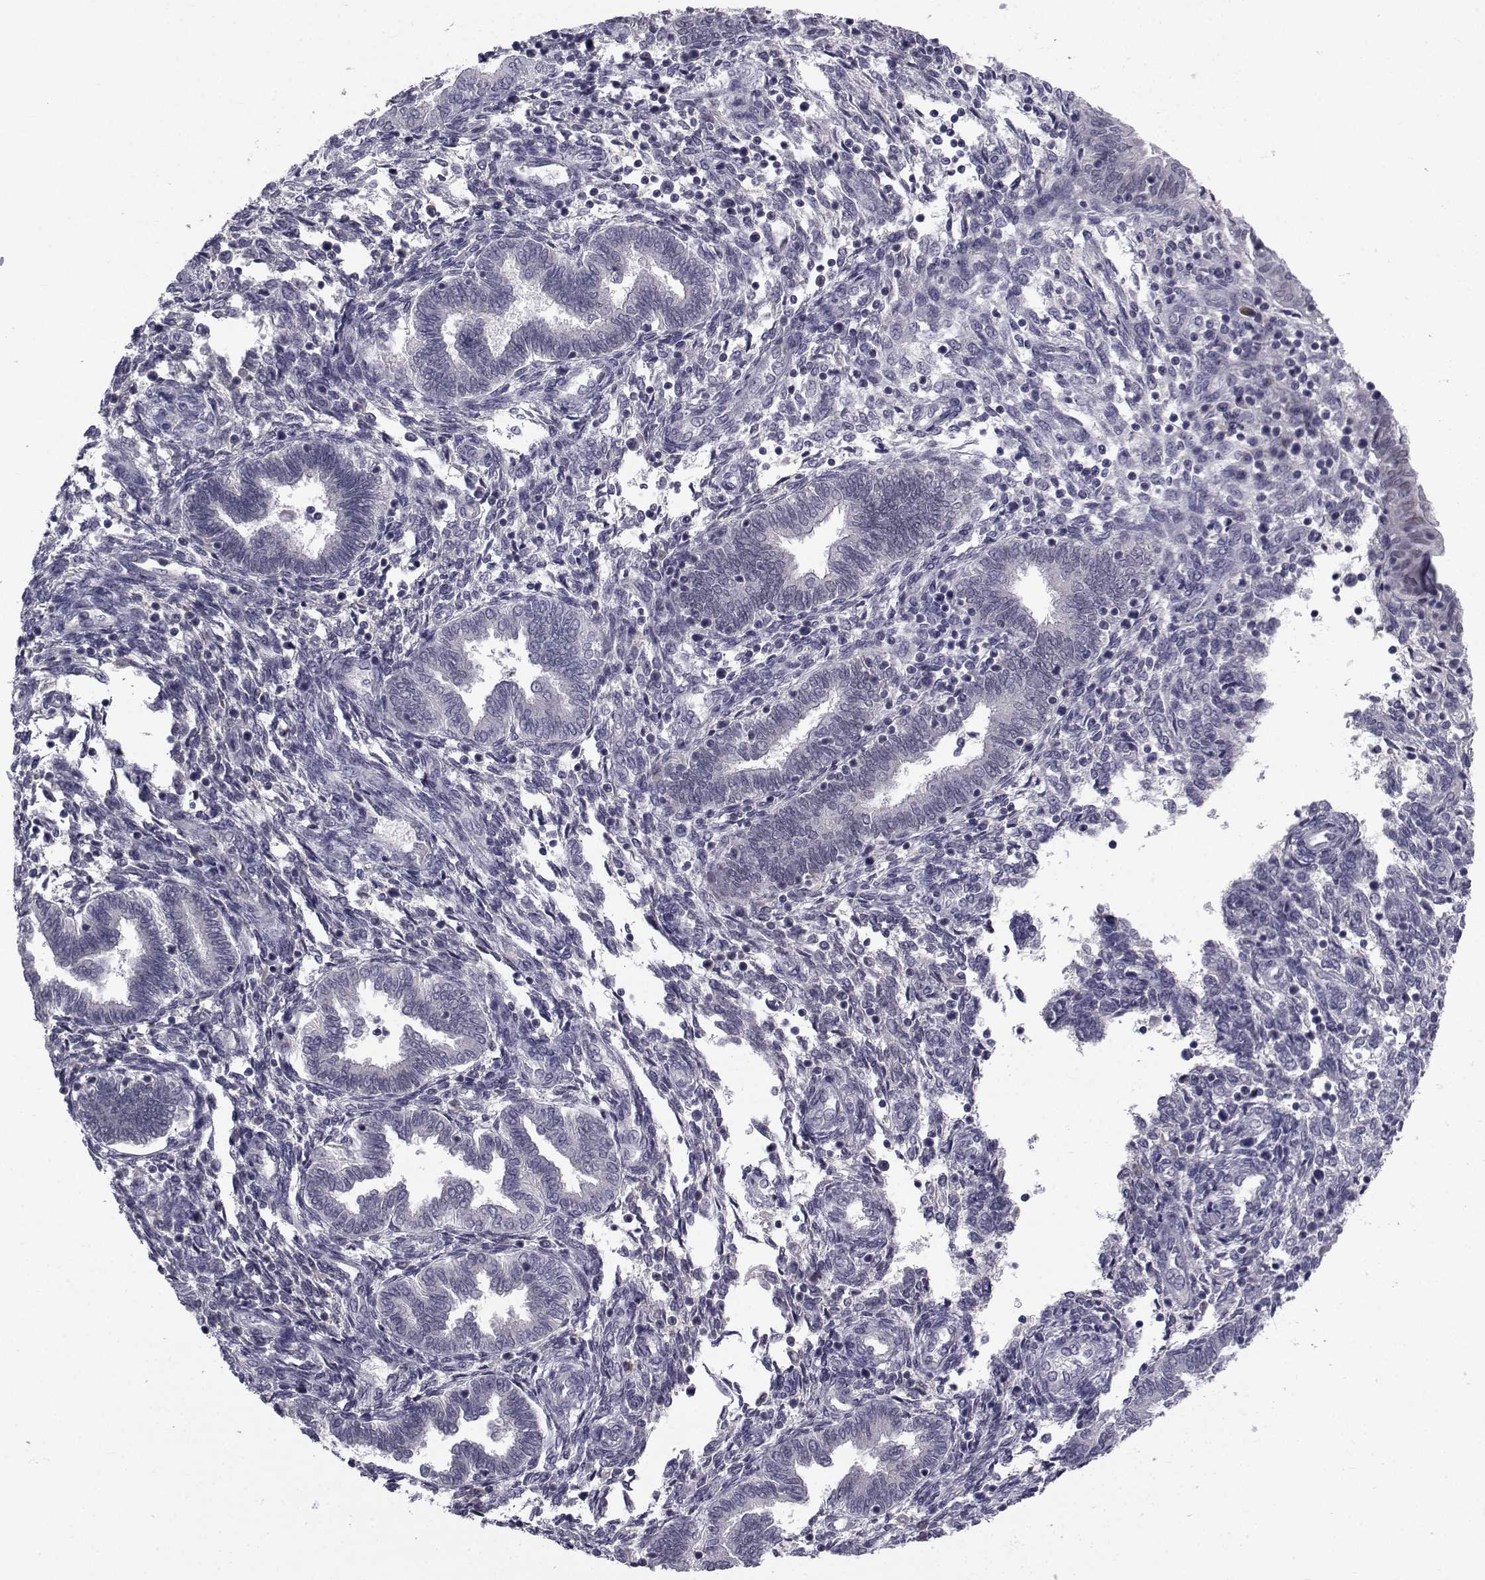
{"staining": {"intensity": "negative", "quantity": "none", "location": "none"}, "tissue": "endometrium", "cell_type": "Cells in endometrial stroma", "image_type": "normal", "snomed": [{"axis": "morphology", "description": "Normal tissue, NOS"}, {"axis": "topography", "description": "Endometrium"}], "caption": "Immunohistochemistry of normal human endometrium exhibits no expression in cells in endometrial stroma.", "gene": "PAX2", "patient": {"sex": "female", "age": 42}}